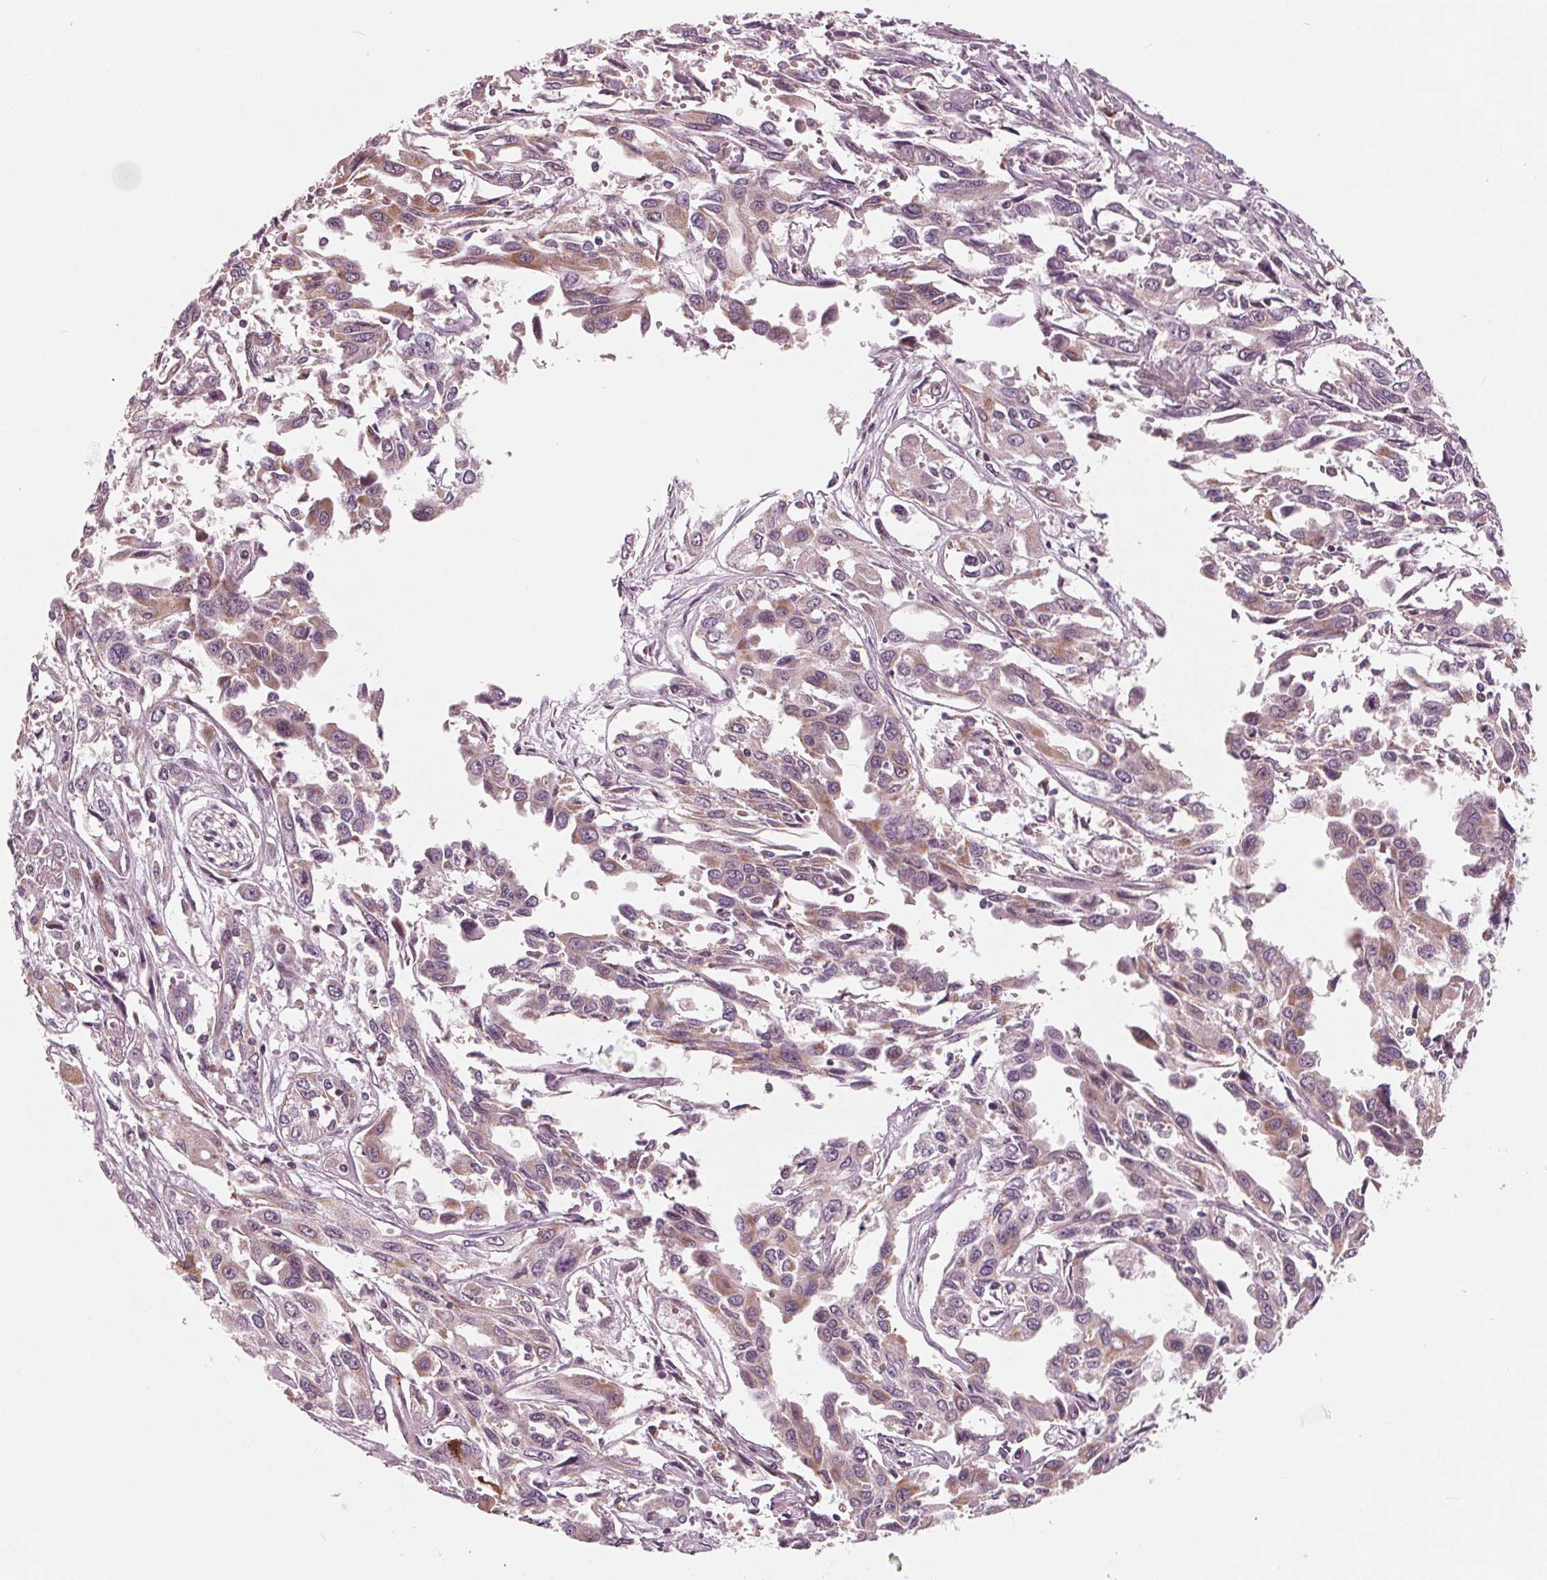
{"staining": {"intensity": "moderate", "quantity": "<25%", "location": "cytoplasmic/membranous"}, "tissue": "pancreatic cancer", "cell_type": "Tumor cells", "image_type": "cancer", "snomed": [{"axis": "morphology", "description": "Adenocarcinoma, NOS"}, {"axis": "topography", "description": "Pancreas"}], "caption": "A histopathology image showing moderate cytoplasmic/membranous positivity in about <25% of tumor cells in adenocarcinoma (pancreatic), as visualized by brown immunohistochemical staining.", "gene": "DCAF4L2", "patient": {"sex": "female", "age": 55}}